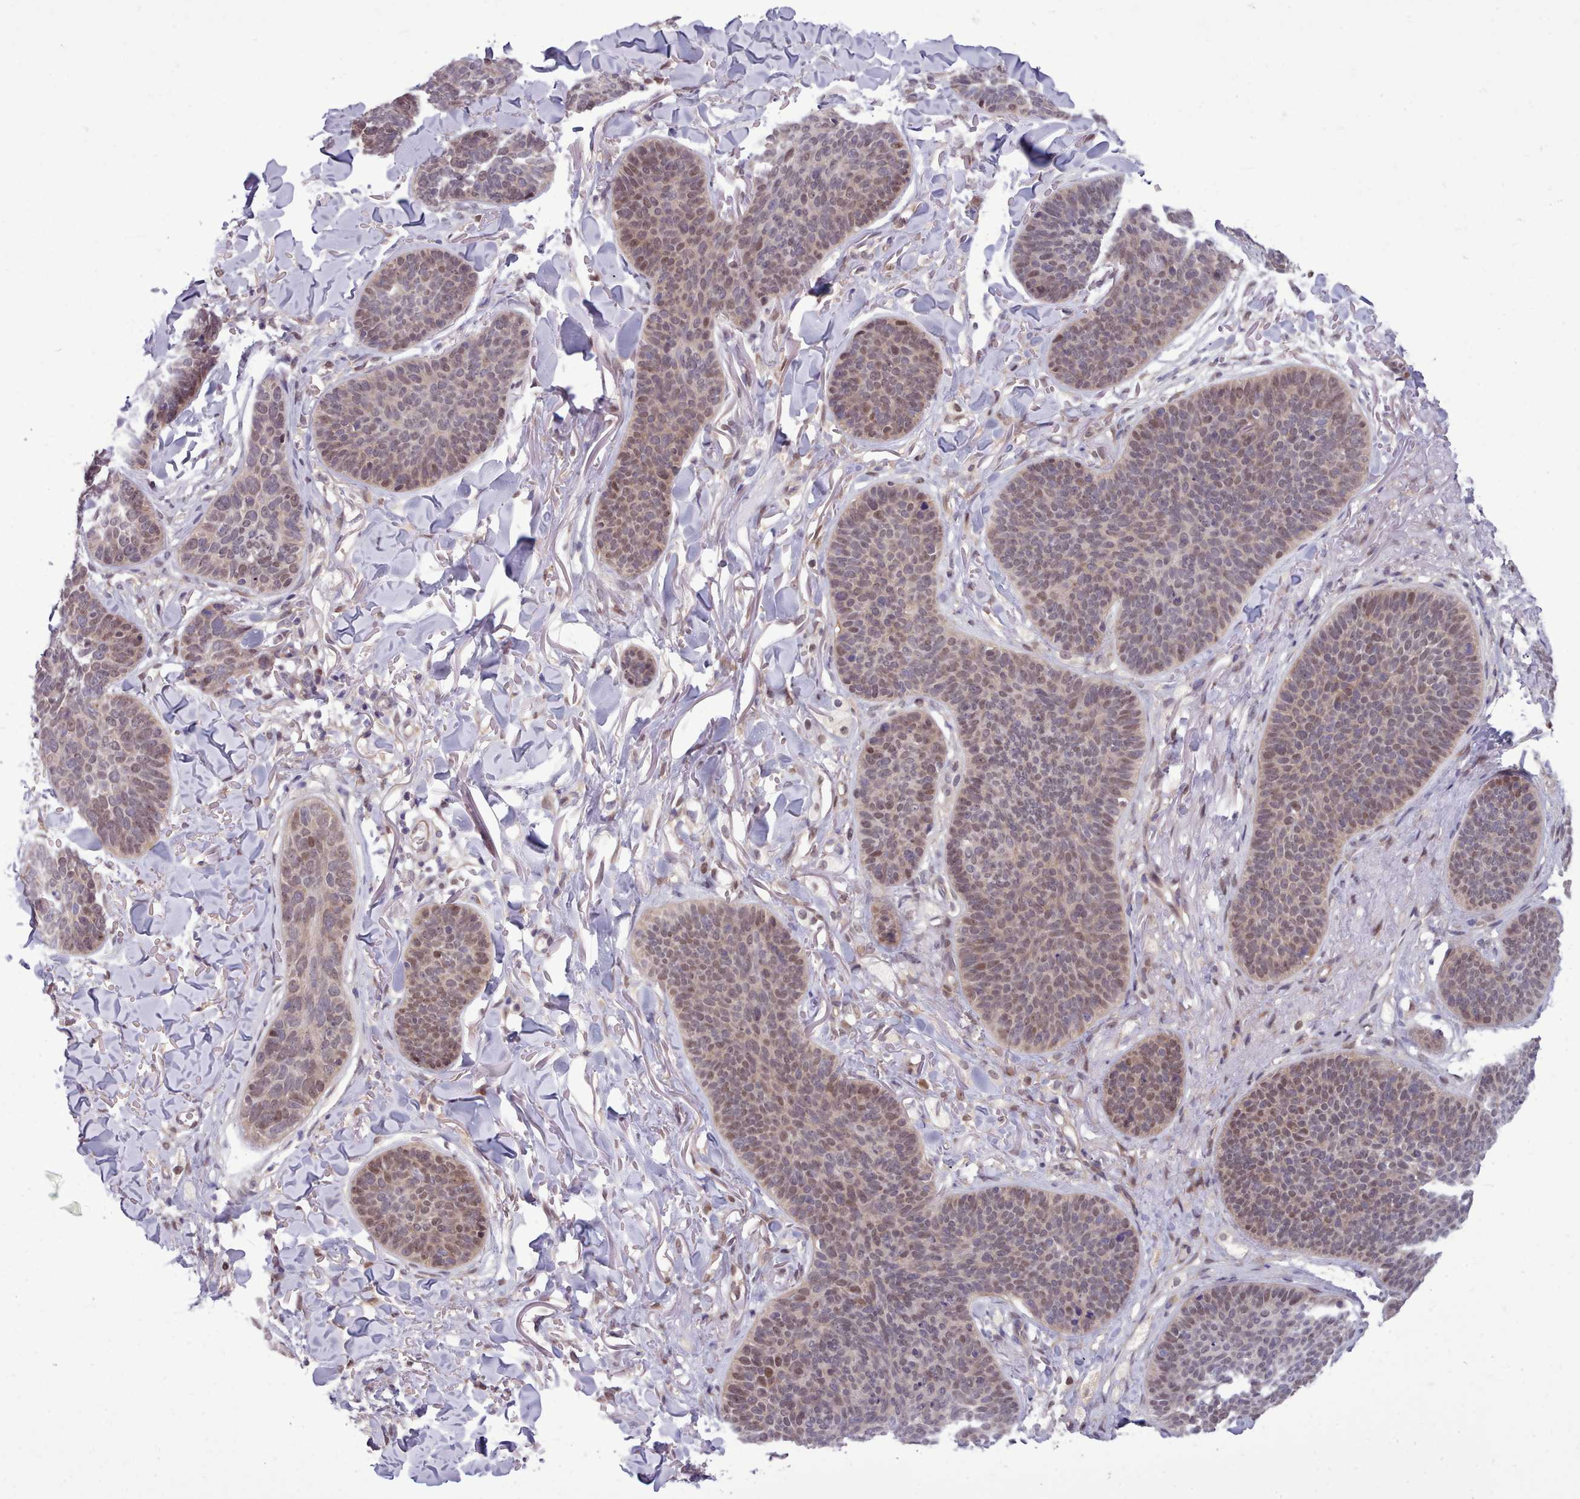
{"staining": {"intensity": "weak", "quantity": "25%-75%", "location": "nuclear"}, "tissue": "skin cancer", "cell_type": "Tumor cells", "image_type": "cancer", "snomed": [{"axis": "morphology", "description": "Basal cell carcinoma"}, {"axis": "topography", "description": "Skin"}], "caption": "High-power microscopy captured an immunohistochemistry histopathology image of skin basal cell carcinoma, revealing weak nuclear staining in about 25%-75% of tumor cells. Using DAB (3,3'-diaminobenzidine) (brown) and hematoxylin (blue) stains, captured at high magnification using brightfield microscopy.", "gene": "AHCY", "patient": {"sex": "male", "age": 85}}